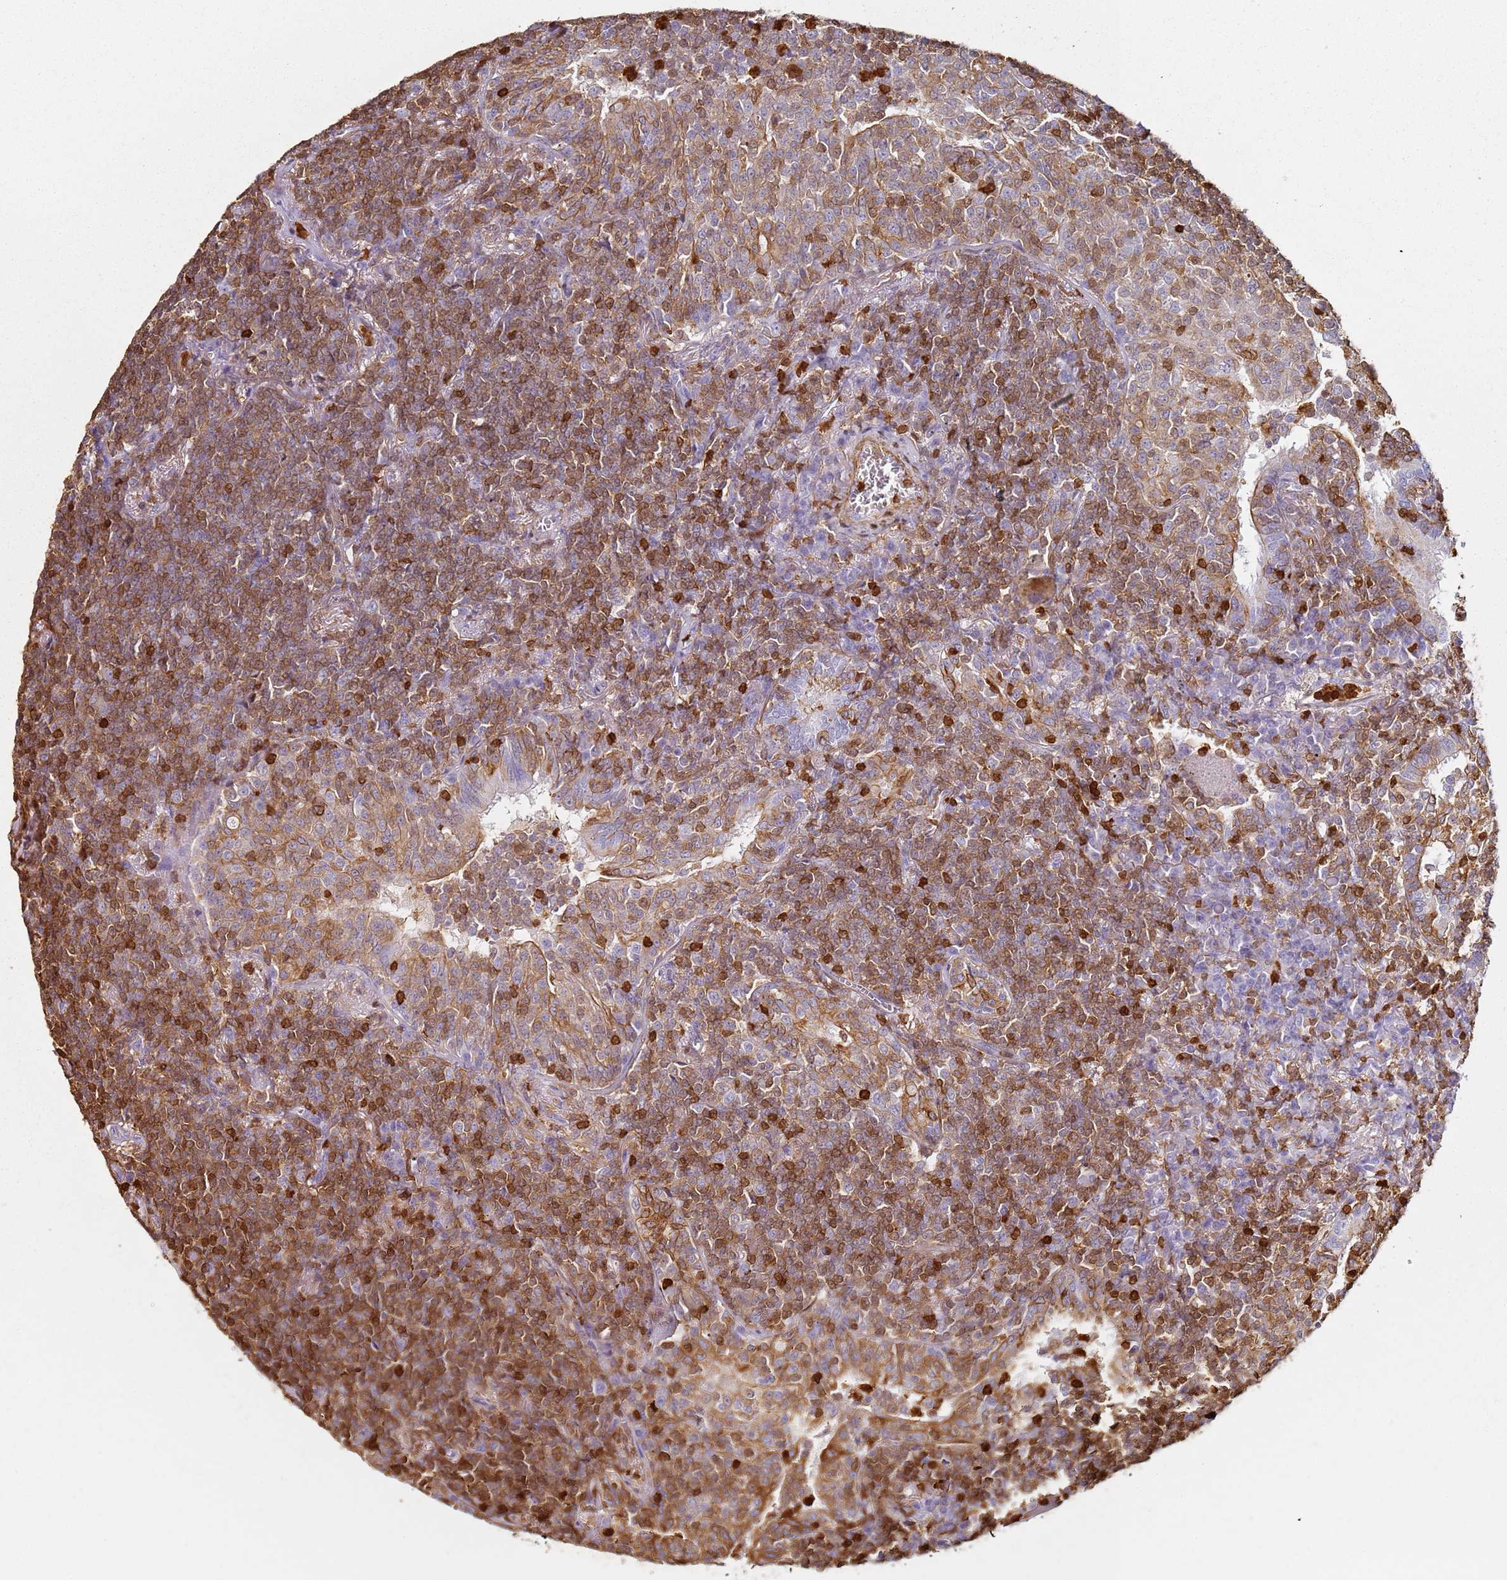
{"staining": {"intensity": "strong", "quantity": ">75%", "location": "cytoplasmic/membranous,nuclear"}, "tissue": "lymphoma", "cell_type": "Tumor cells", "image_type": "cancer", "snomed": [{"axis": "morphology", "description": "Malignant lymphoma, non-Hodgkin's type, Low grade"}, {"axis": "topography", "description": "Lung"}], "caption": "Immunohistochemistry (IHC) of human lymphoma reveals high levels of strong cytoplasmic/membranous and nuclear staining in approximately >75% of tumor cells.", "gene": "S100A4", "patient": {"sex": "female", "age": 71}}